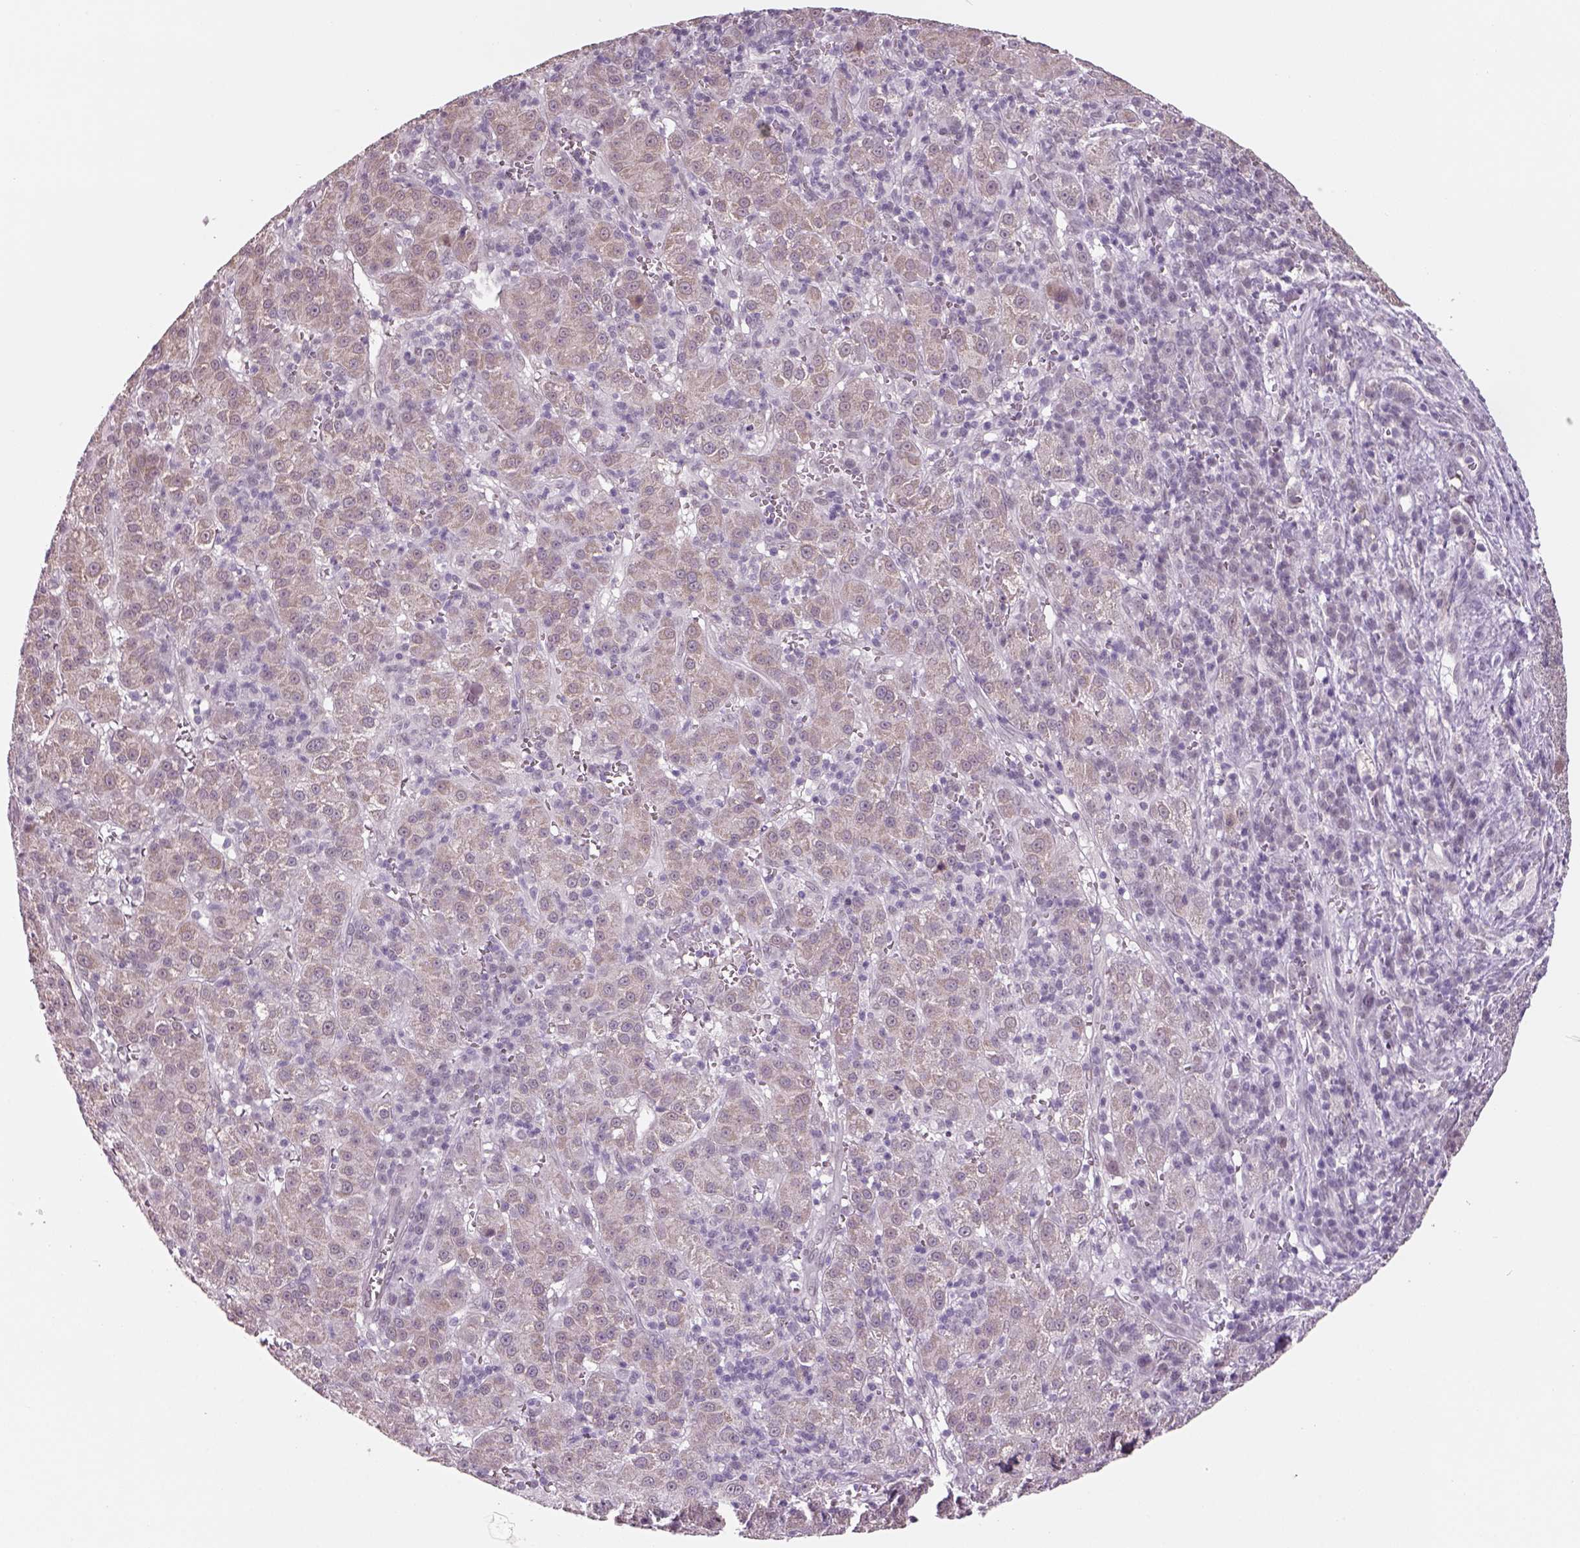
{"staining": {"intensity": "weak", "quantity": ">75%", "location": "cytoplasmic/membranous"}, "tissue": "liver cancer", "cell_type": "Tumor cells", "image_type": "cancer", "snomed": [{"axis": "morphology", "description": "Carcinoma, Hepatocellular, NOS"}, {"axis": "topography", "description": "Liver"}], "caption": "Human hepatocellular carcinoma (liver) stained for a protein (brown) reveals weak cytoplasmic/membranous positive expression in about >75% of tumor cells.", "gene": "NAT8", "patient": {"sex": "female", "age": 60}}